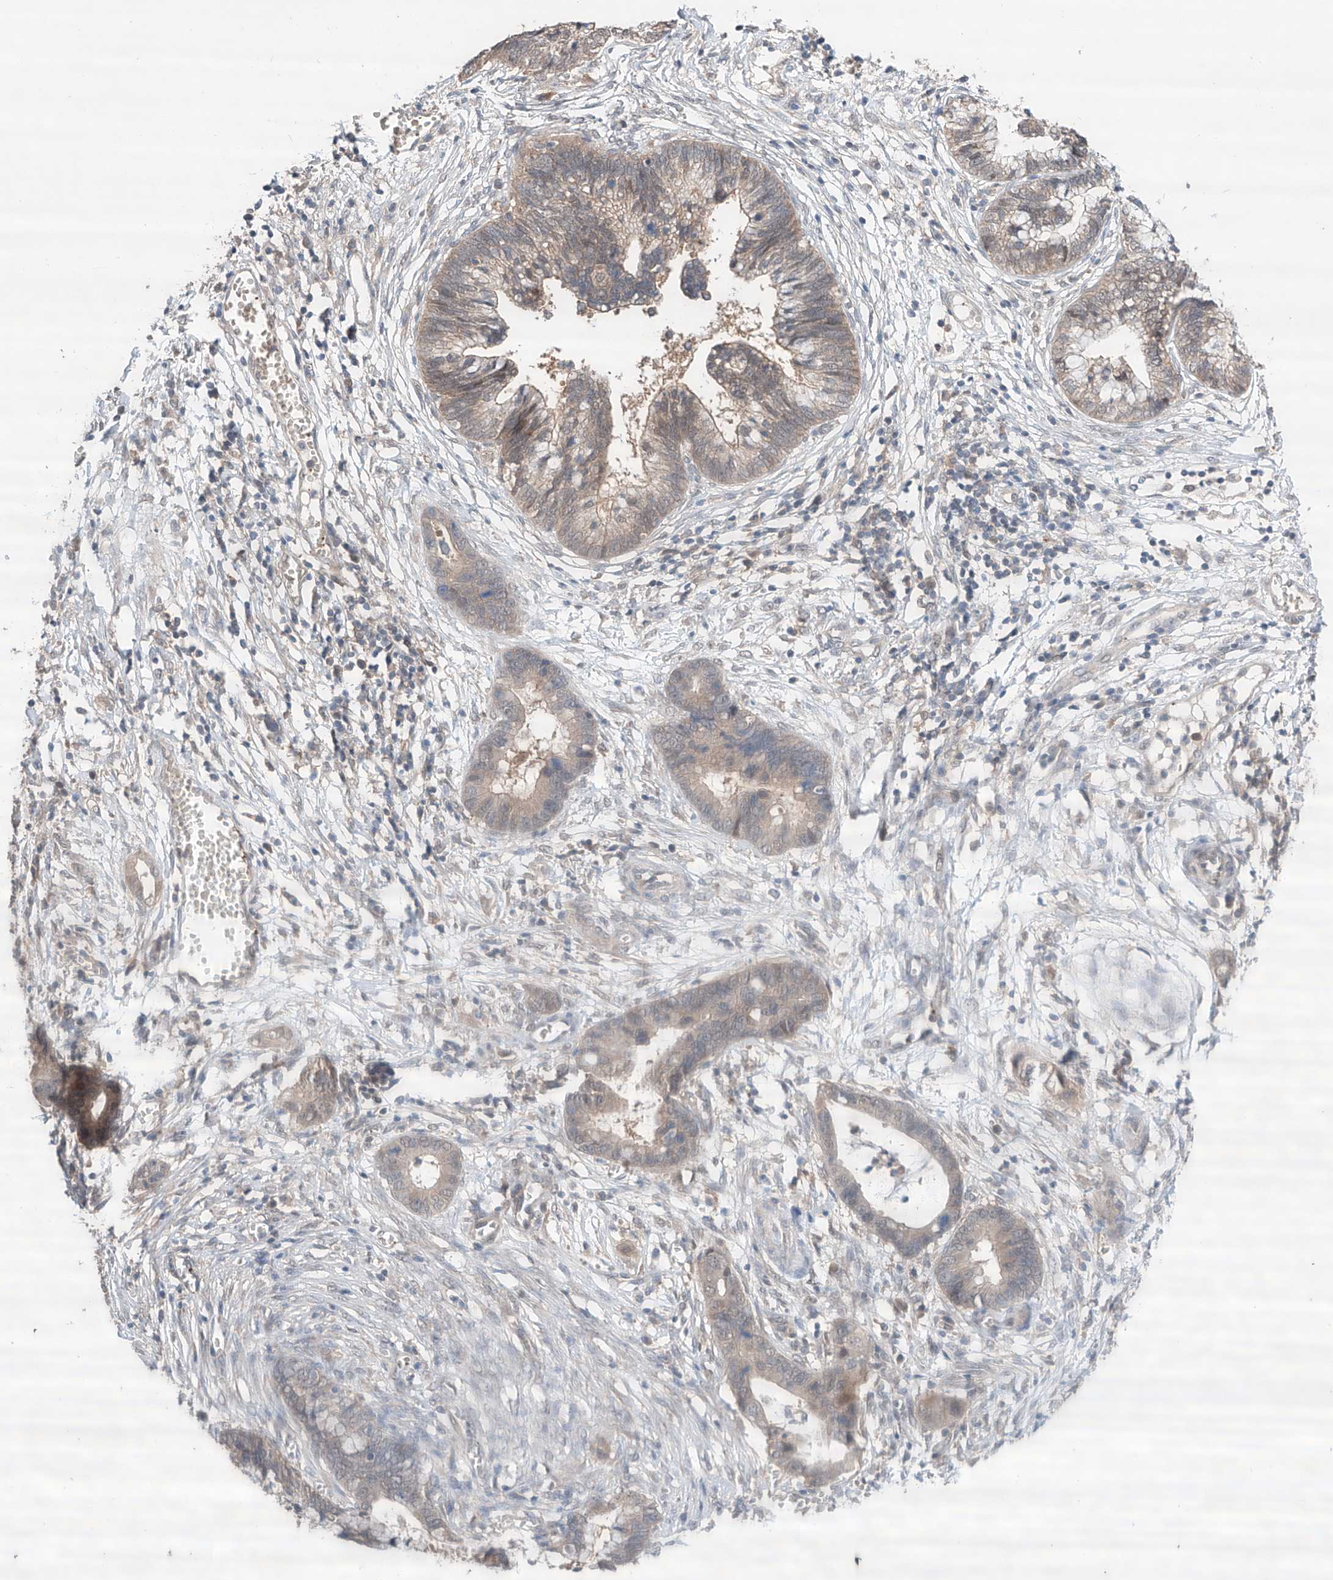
{"staining": {"intensity": "weak", "quantity": "25%-75%", "location": "cytoplasmic/membranous"}, "tissue": "cervical cancer", "cell_type": "Tumor cells", "image_type": "cancer", "snomed": [{"axis": "morphology", "description": "Adenocarcinoma, NOS"}, {"axis": "topography", "description": "Cervix"}], "caption": "This micrograph exhibits cervical adenocarcinoma stained with IHC to label a protein in brown. The cytoplasmic/membranous of tumor cells show weak positivity for the protein. Nuclei are counter-stained blue.", "gene": "ZFHX2", "patient": {"sex": "female", "age": 44}}